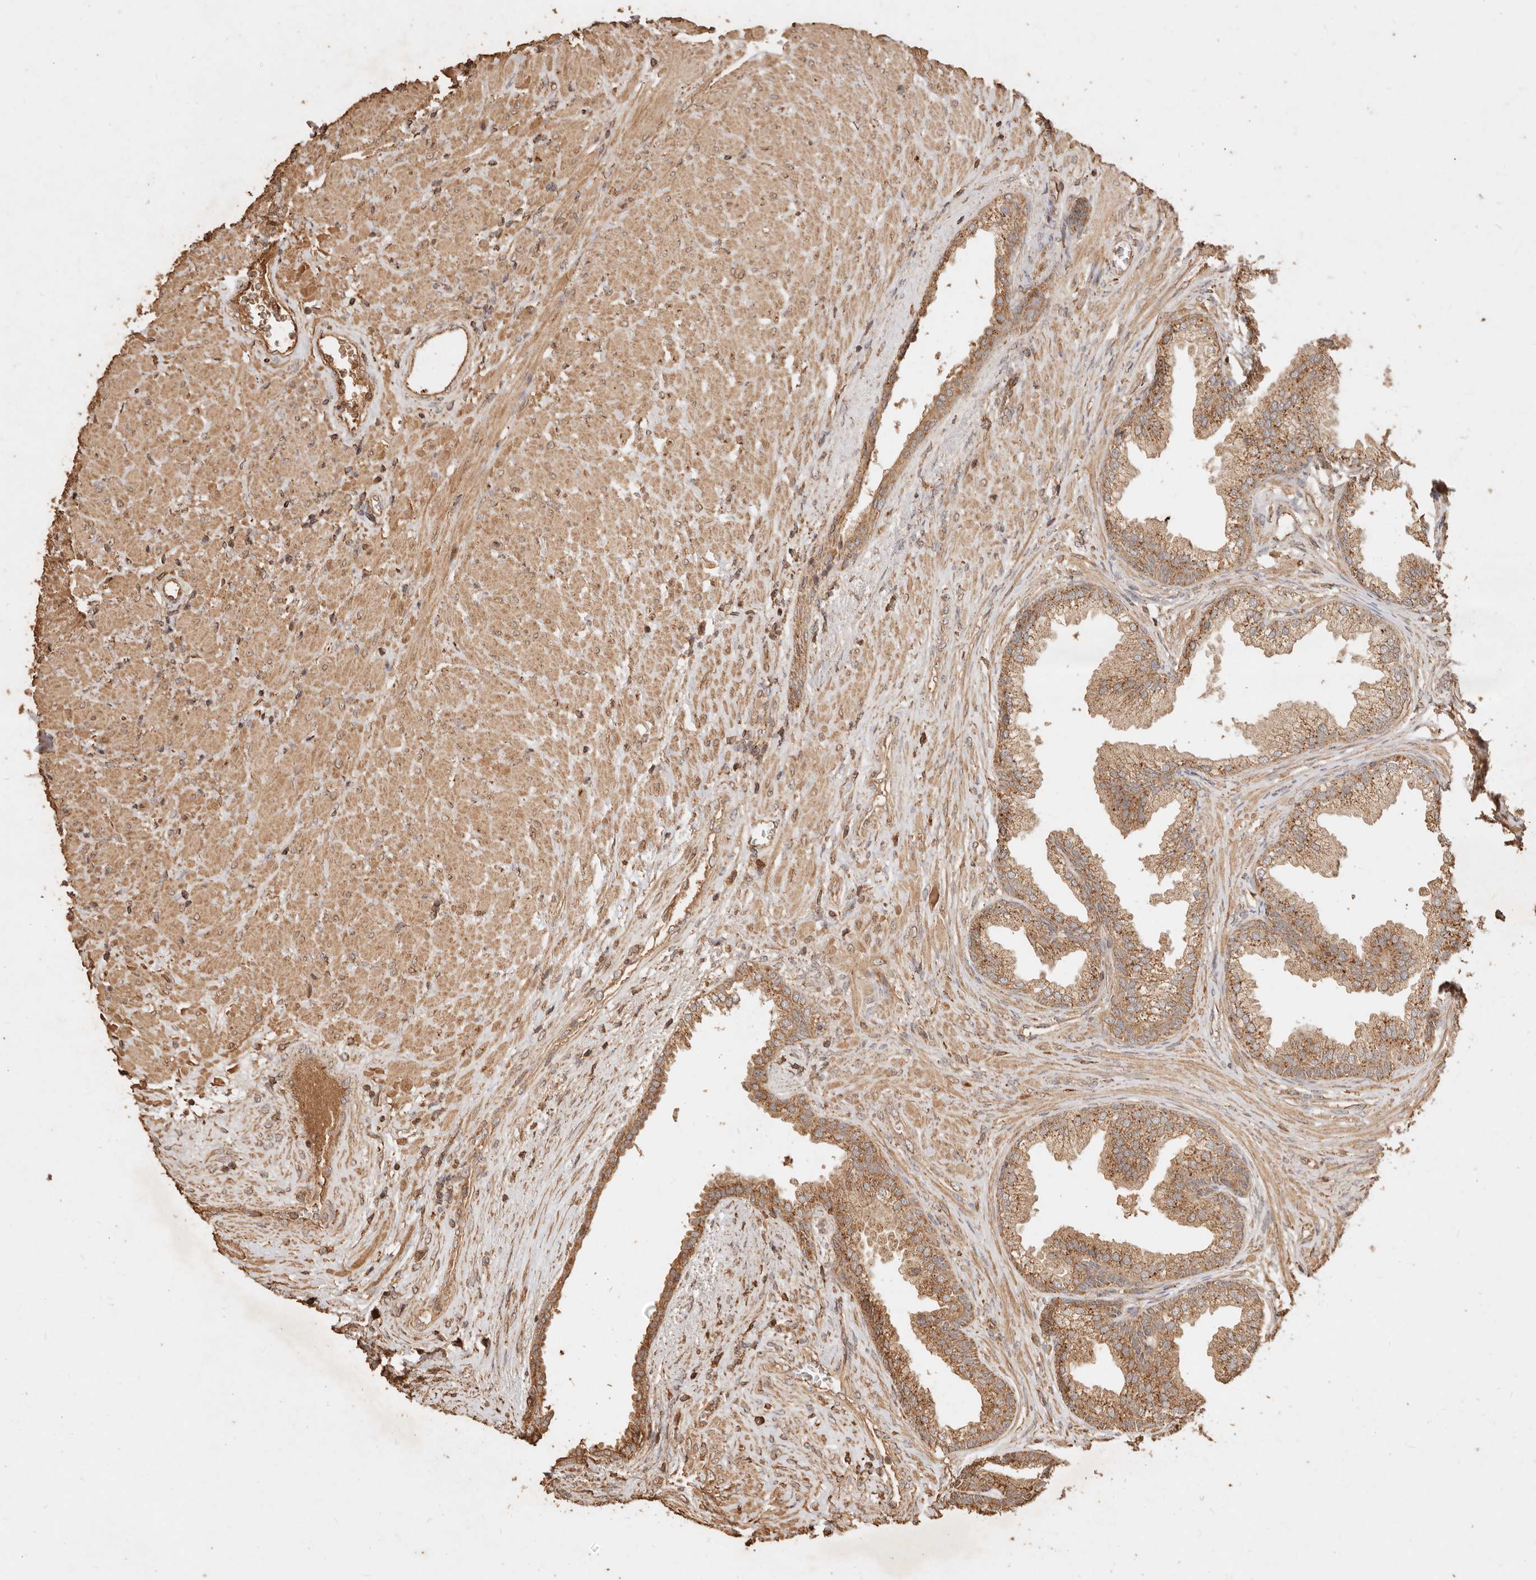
{"staining": {"intensity": "moderate", "quantity": ">75%", "location": "cytoplasmic/membranous"}, "tissue": "prostate", "cell_type": "Glandular cells", "image_type": "normal", "snomed": [{"axis": "morphology", "description": "Normal tissue, NOS"}, {"axis": "topography", "description": "Prostate"}], "caption": "IHC staining of benign prostate, which demonstrates medium levels of moderate cytoplasmic/membranous positivity in approximately >75% of glandular cells indicating moderate cytoplasmic/membranous protein staining. The staining was performed using DAB (3,3'-diaminobenzidine) (brown) for protein detection and nuclei were counterstained in hematoxylin (blue).", "gene": "FAM180B", "patient": {"sex": "male", "age": 76}}